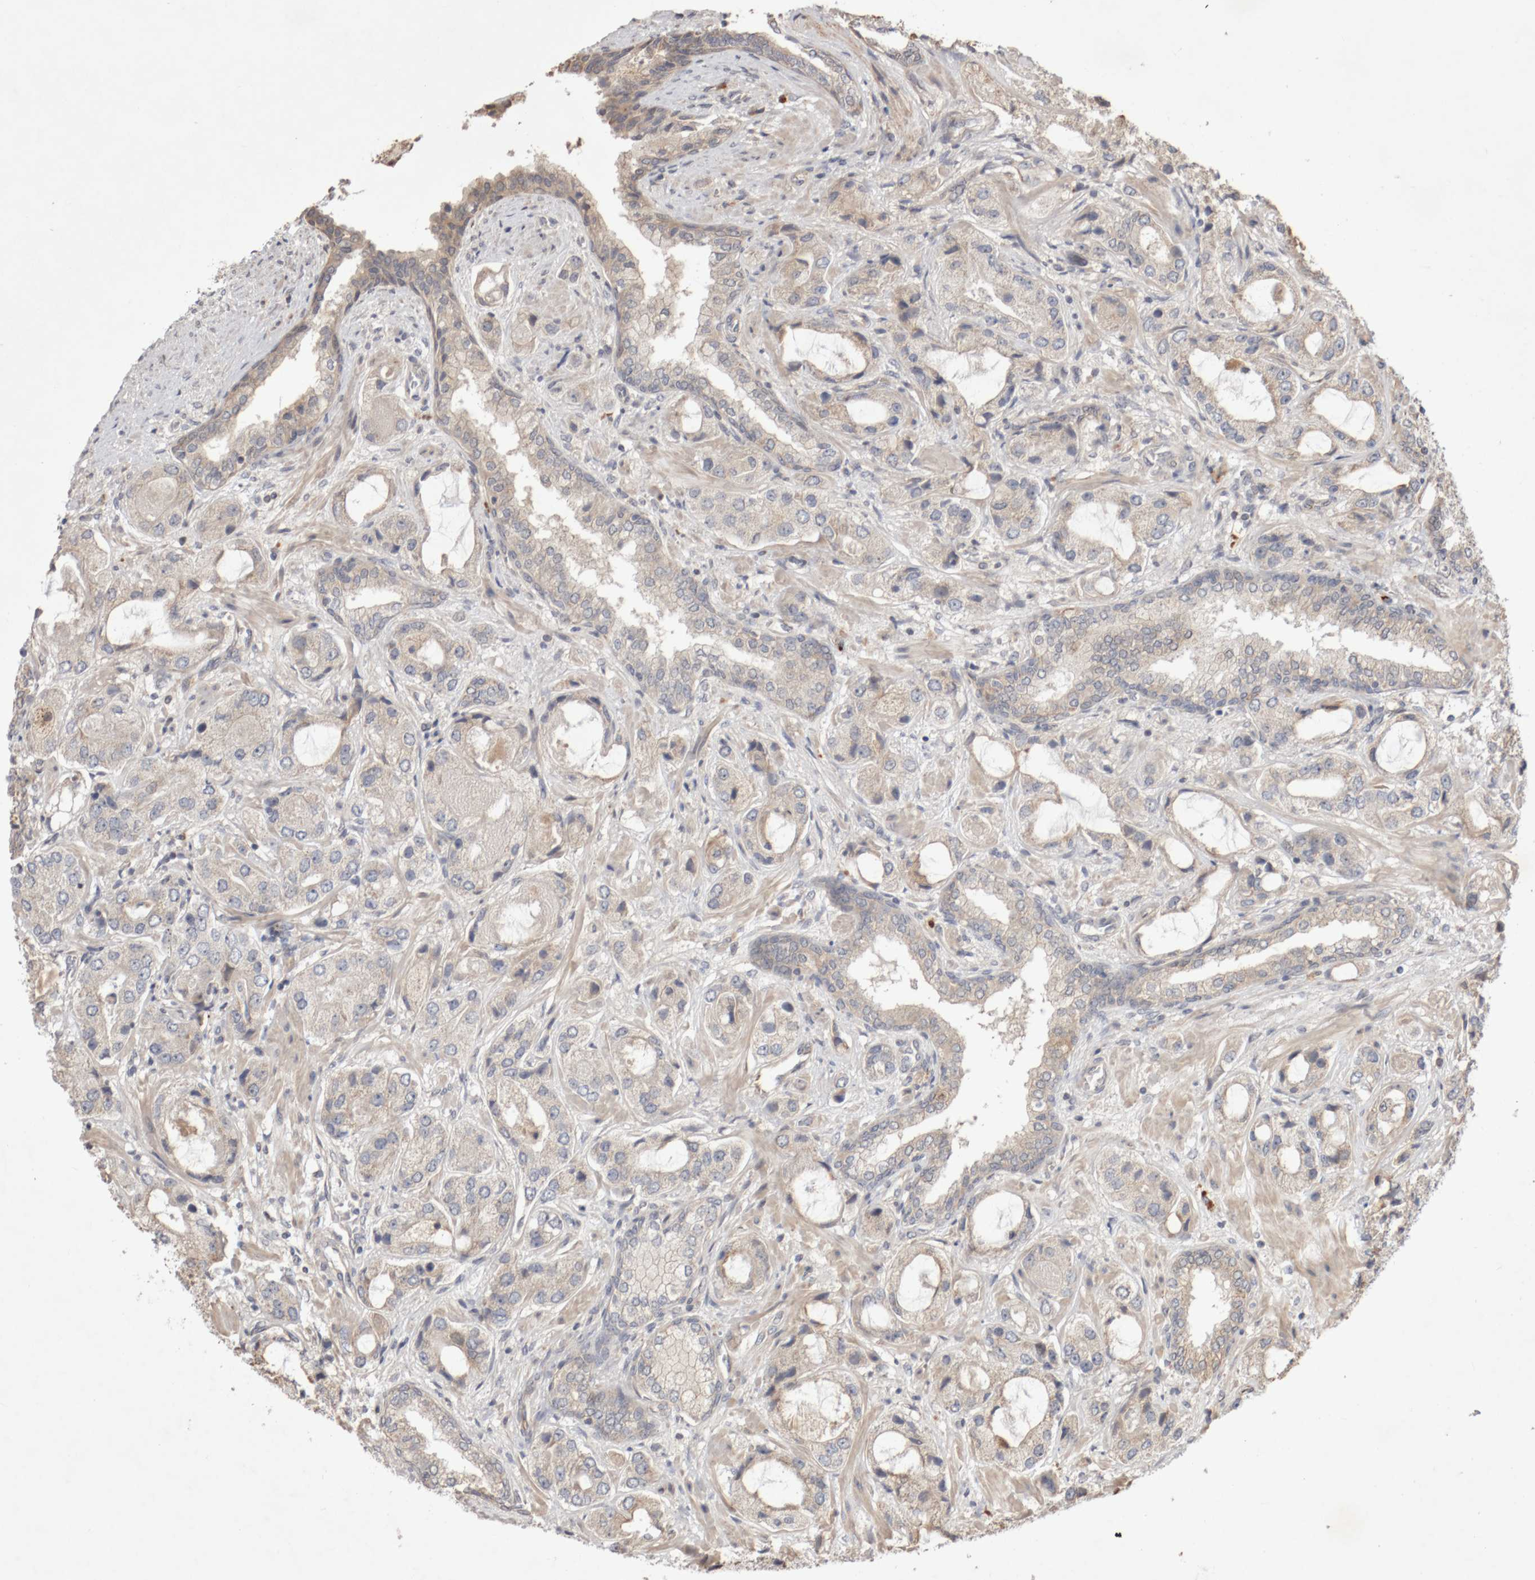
{"staining": {"intensity": "weak", "quantity": "<25%", "location": "cytoplasmic/membranous"}, "tissue": "prostate cancer", "cell_type": "Tumor cells", "image_type": "cancer", "snomed": [{"axis": "morphology", "description": "Normal tissue, NOS"}, {"axis": "morphology", "description": "Adenocarcinoma, High grade"}, {"axis": "topography", "description": "Prostate"}, {"axis": "topography", "description": "Peripheral nerve tissue"}], "caption": "High power microscopy micrograph of an immunohistochemistry histopathology image of prostate cancer (high-grade adenocarcinoma), revealing no significant expression in tumor cells. (DAB (3,3'-diaminobenzidine) IHC, high magnification).", "gene": "DPH7", "patient": {"sex": "male", "age": 59}}